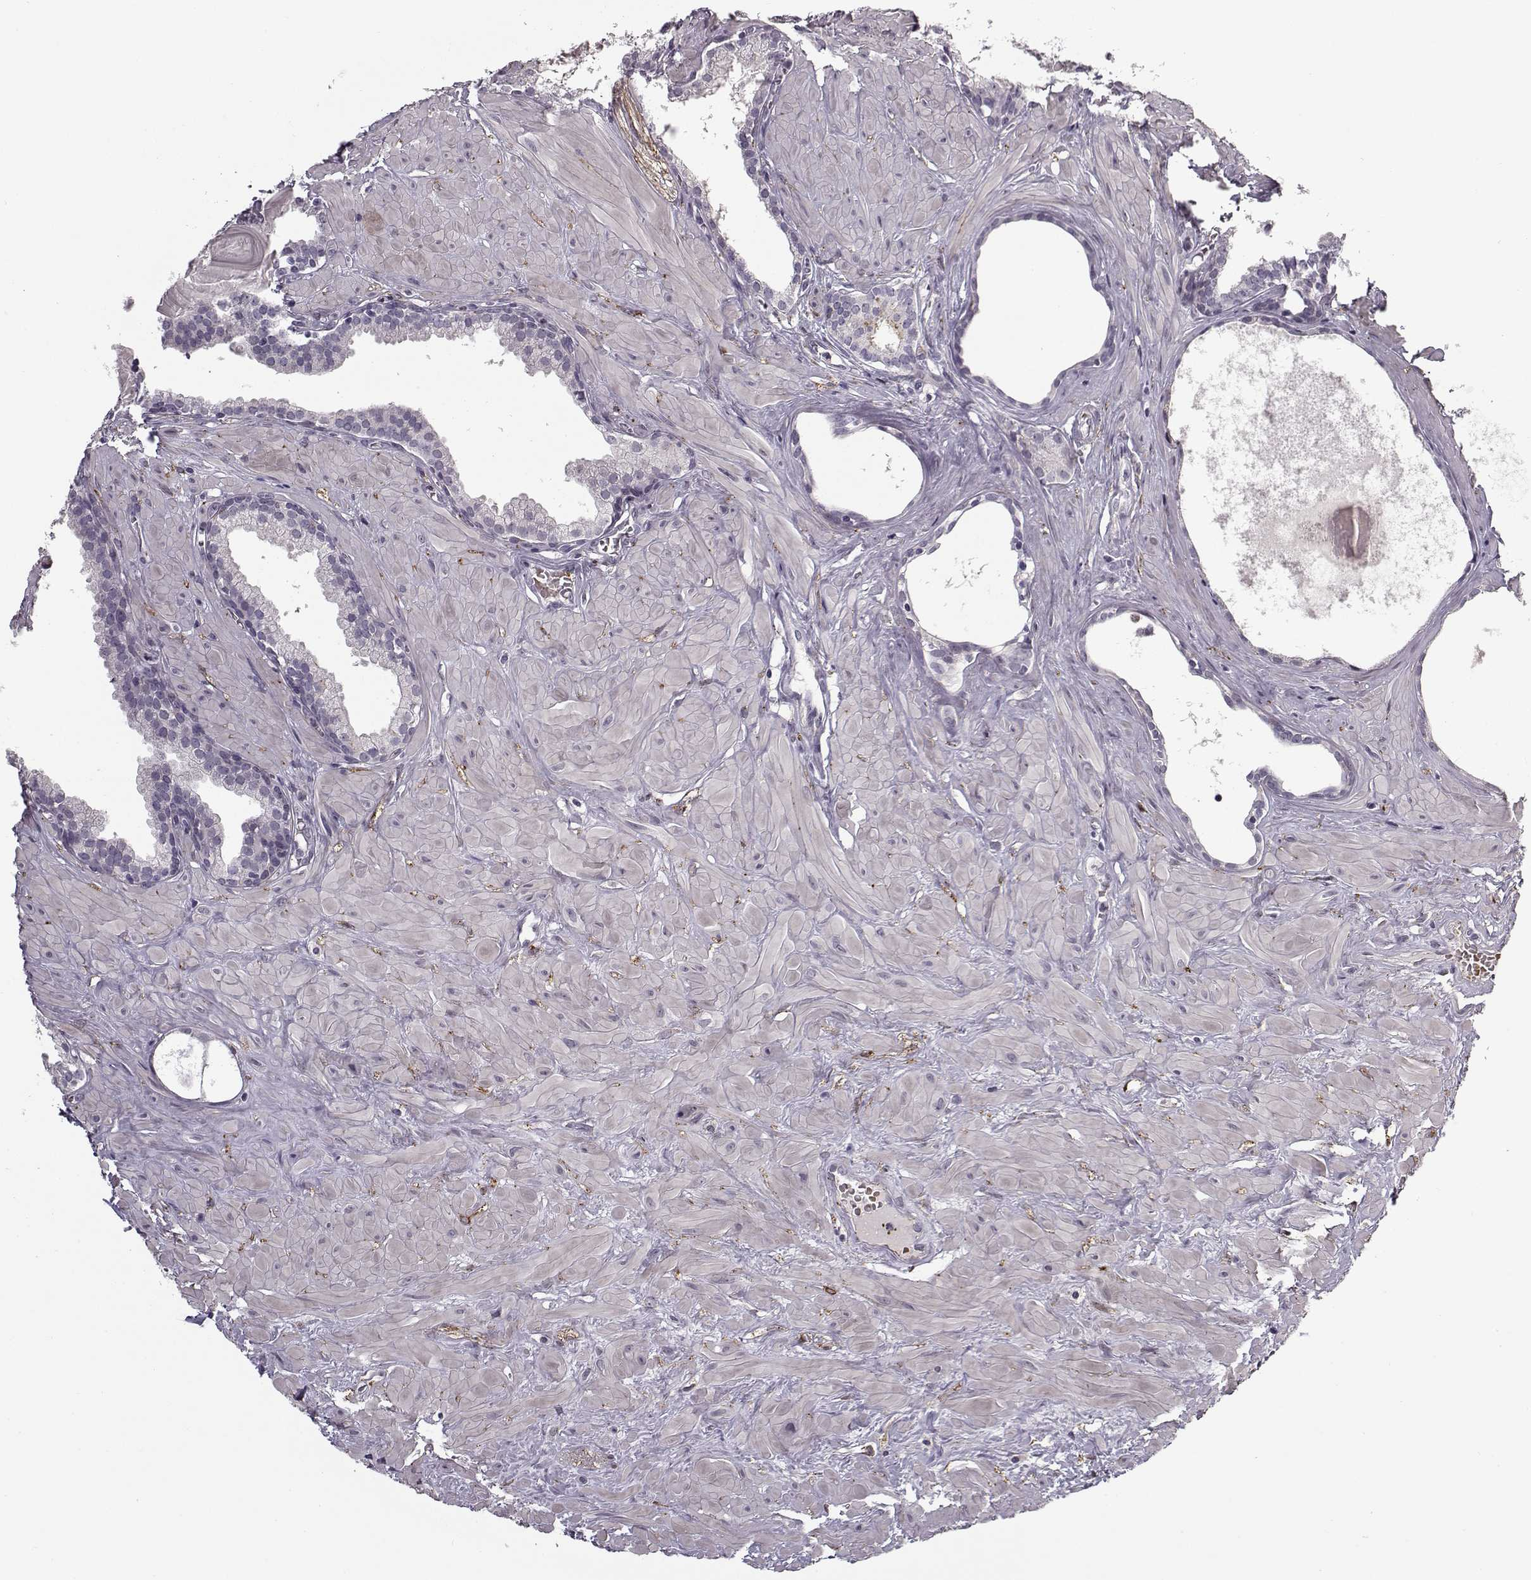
{"staining": {"intensity": "negative", "quantity": "none", "location": "none"}, "tissue": "prostate", "cell_type": "Glandular cells", "image_type": "normal", "snomed": [{"axis": "morphology", "description": "Normal tissue, NOS"}, {"axis": "topography", "description": "Prostate"}], "caption": "An image of human prostate is negative for staining in glandular cells. (Stains: DAB (3,3'-diaminobenzidine) IHC with hematoxylin counter stain, Microscopy: brightfield microscopy at high magnification).", "gene": "SNCA", "patient": {"sex": "male", "age": 48}}